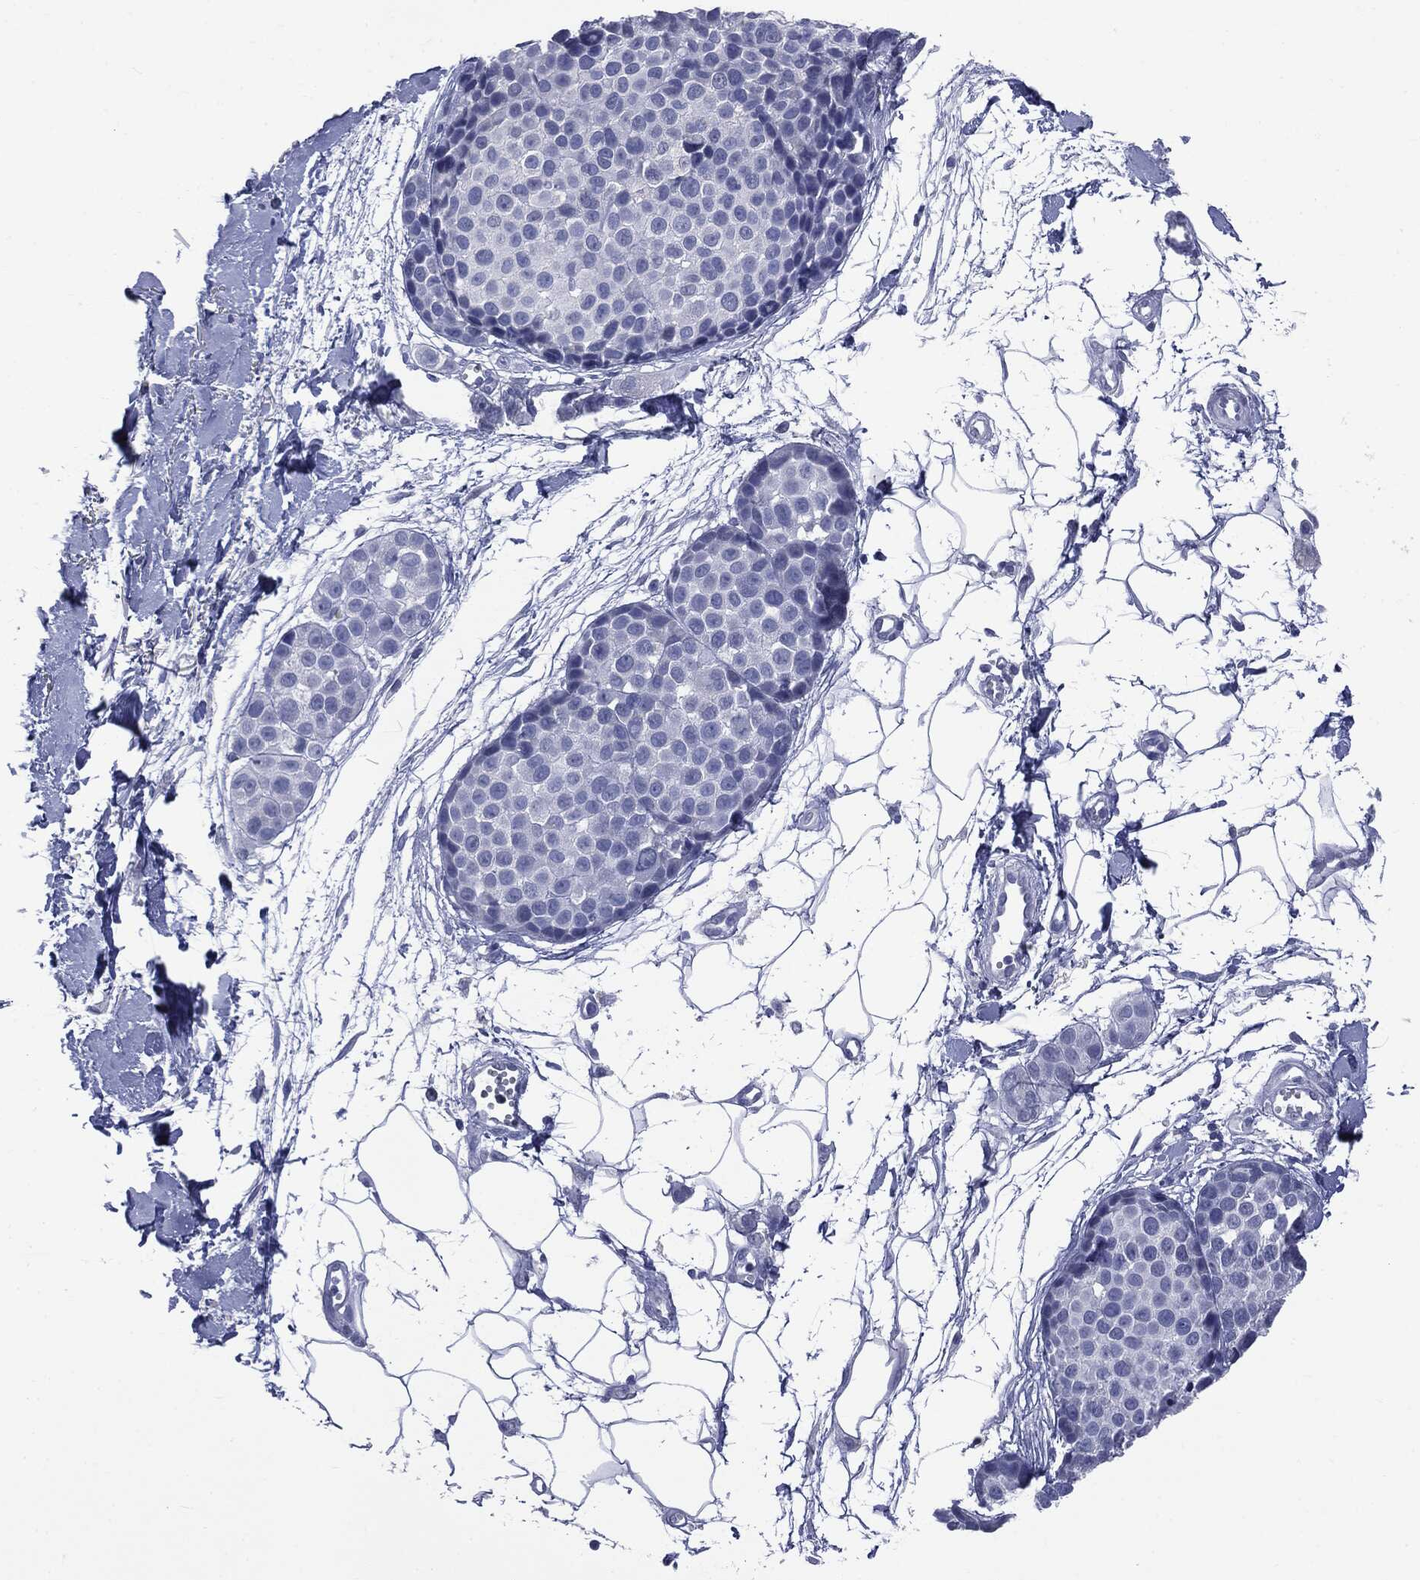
{"staining": {"intensity": "negative", "quantity": "none", "location": "none"}, "tissue": "melanoma", "cell_type": "Tumor cells", "image_type": "cancer", "snomed": [{"axis": "morphology", "description": "Malignant melanoma, NOS"}, {"axis": "topography", "description": "Skin"}], "caption": "IHC histopathology image of human malignant melanoma stained for a protein (brown), which shows no expression in tumor cells.", "gene": "TSHB", "patient": {"sex": "female", "age": 86}}